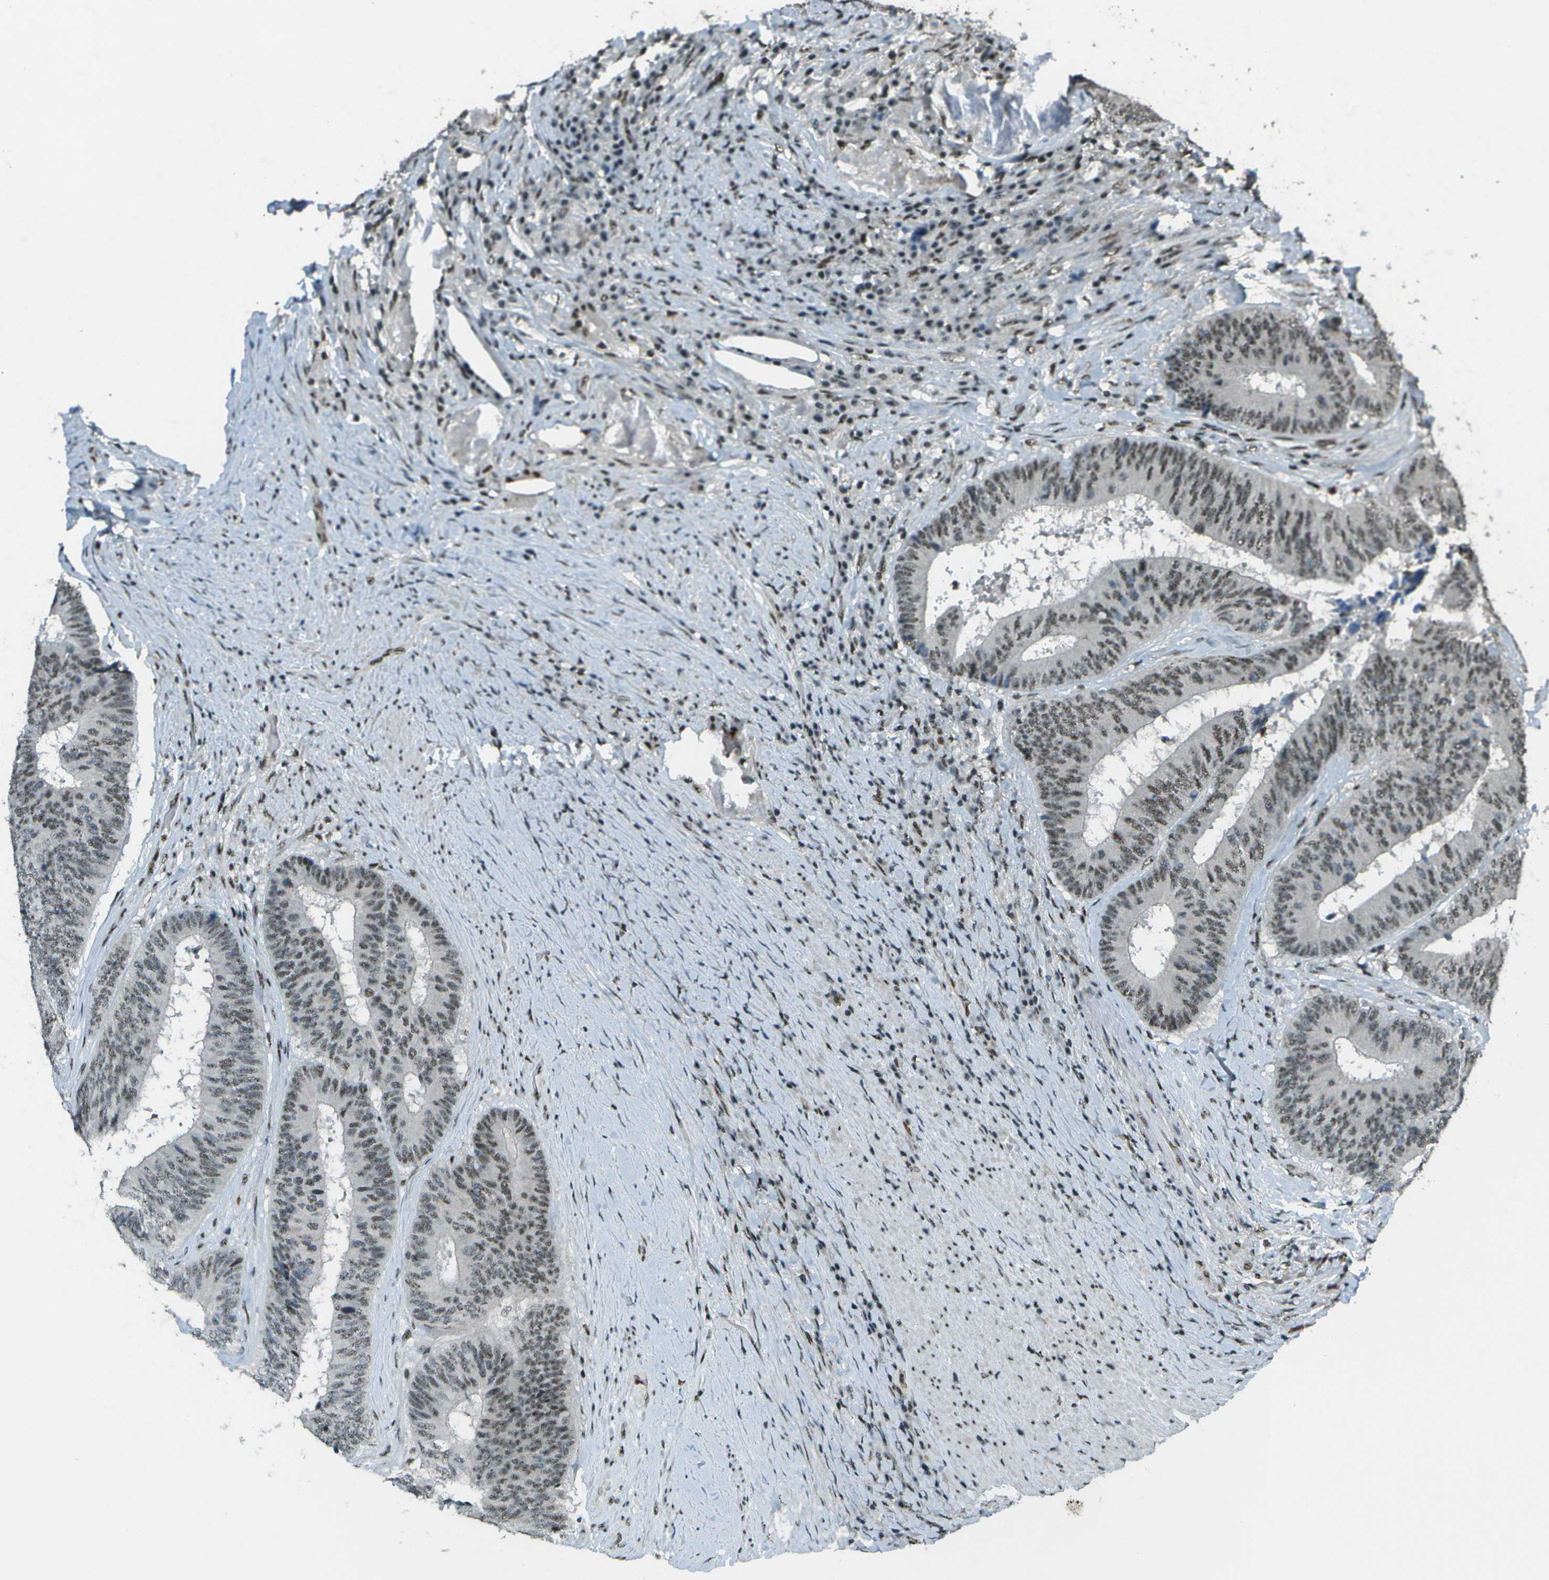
{"staining": {"intensity": "weak", "quantity": "25%-75%", "location": "nuclear"}, "tissue": "colorectal cancer", "cell_type": "Tumor cells", "image_type": "cancer", "snomed": [{"axis": "morphology", "description": "Adenocarcinoma, NOS"}, {"axis": "topography", "description": "Rectum"}], "caption": "Colorectal cancer (adenocarcinoma) stained with a brown dye shows weak nuclear positive expression in about 25%-75% of tumor cells.", "gene": "DEPDC1", "patient": {"sex": "male", "age": 72}}